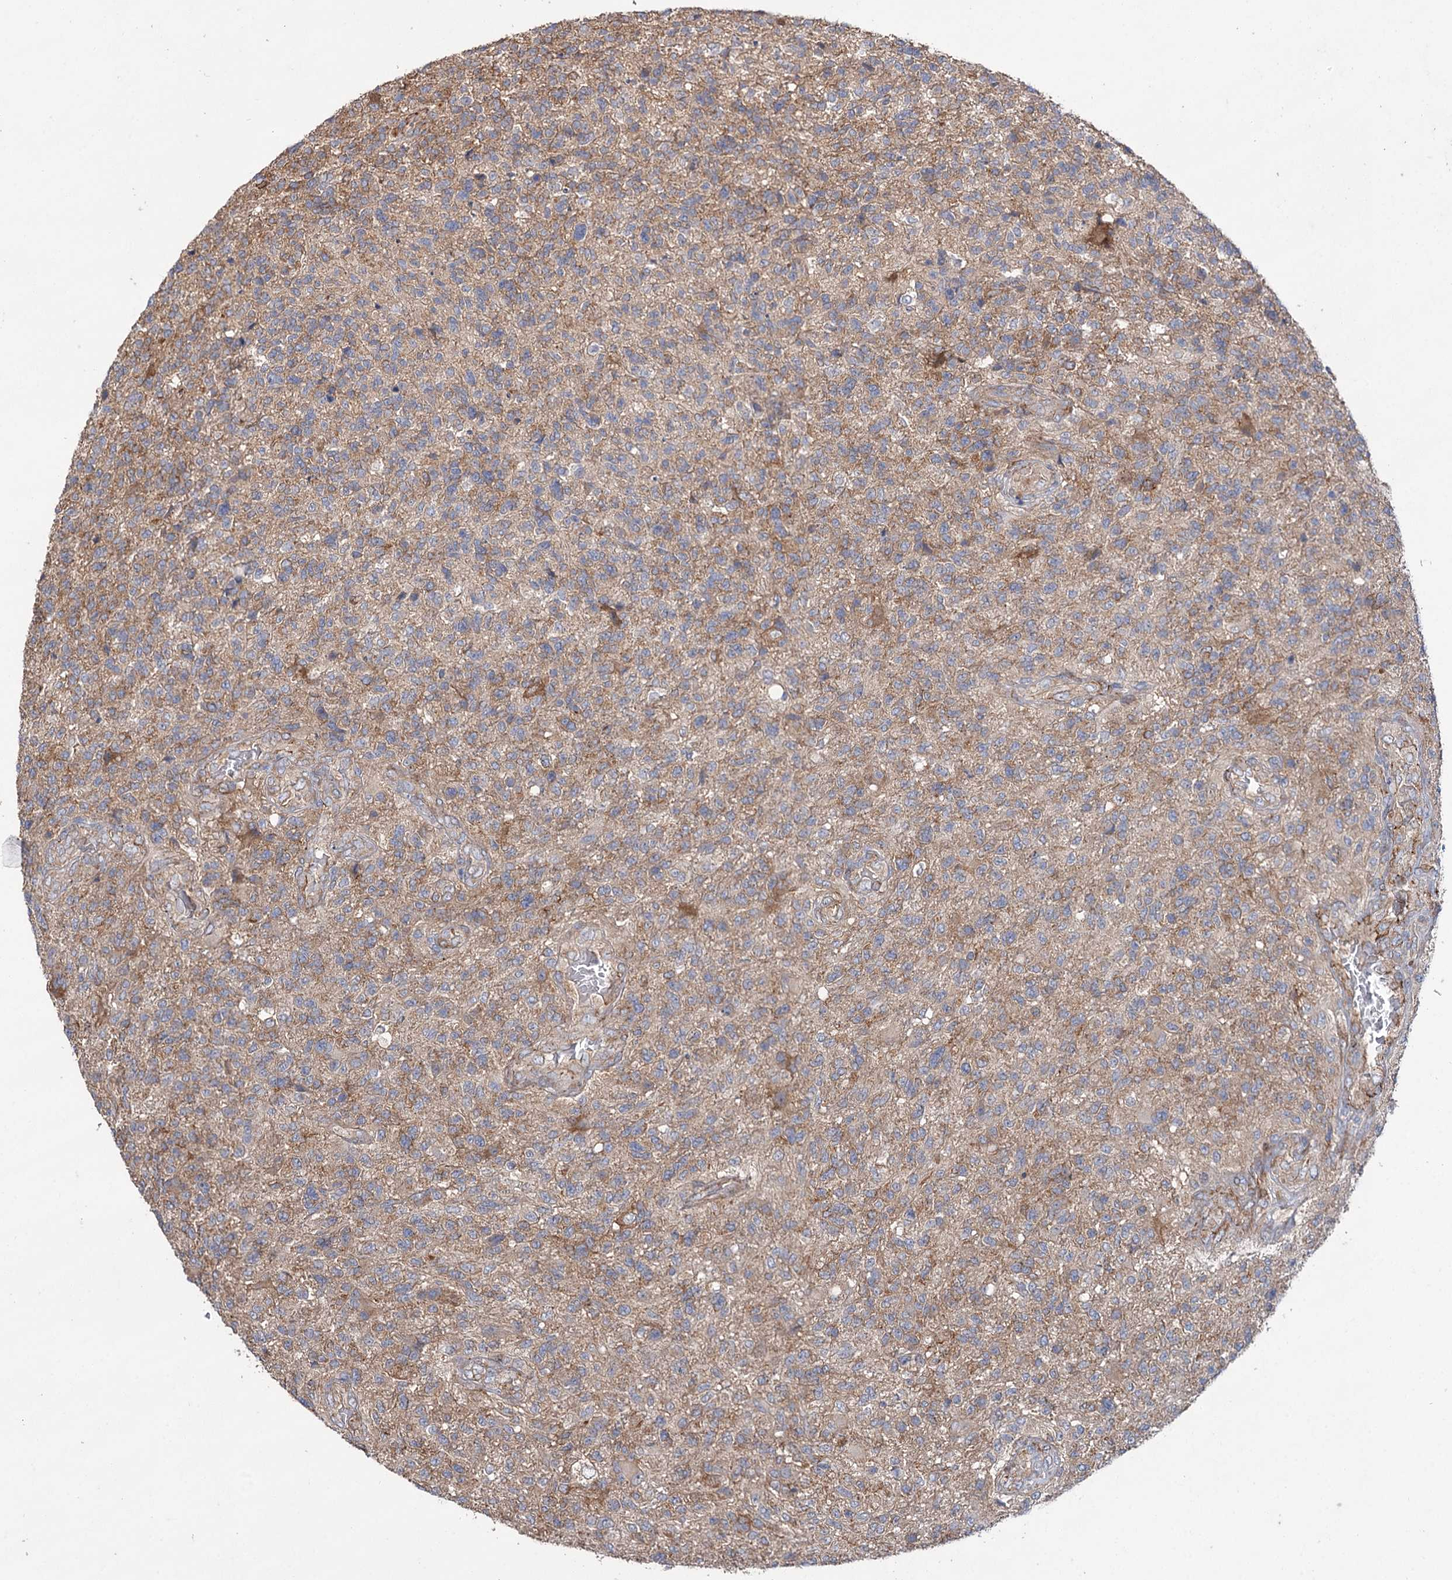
{"staining": {"intensity": "weak", "quantity": "<25%", "location": "cytoplasmic/membranous"}, "tissue": "glioma", "cell_type": "Tumor cells", "image_type": "cancer", "snomed": [{"axis": "morphology", "description": "Glioma, malignant, High grade"}, {"axis": "topography", "description": "Brain"}], "caption": "Immunohistochemistry micrograph of neoplastic tissue: malignant glioma (high-grade) stained with DAB displays no significant protein expression in tumor cells.", "gene": "SPATS2", "patient": {"sex": "male", "age": 56}}